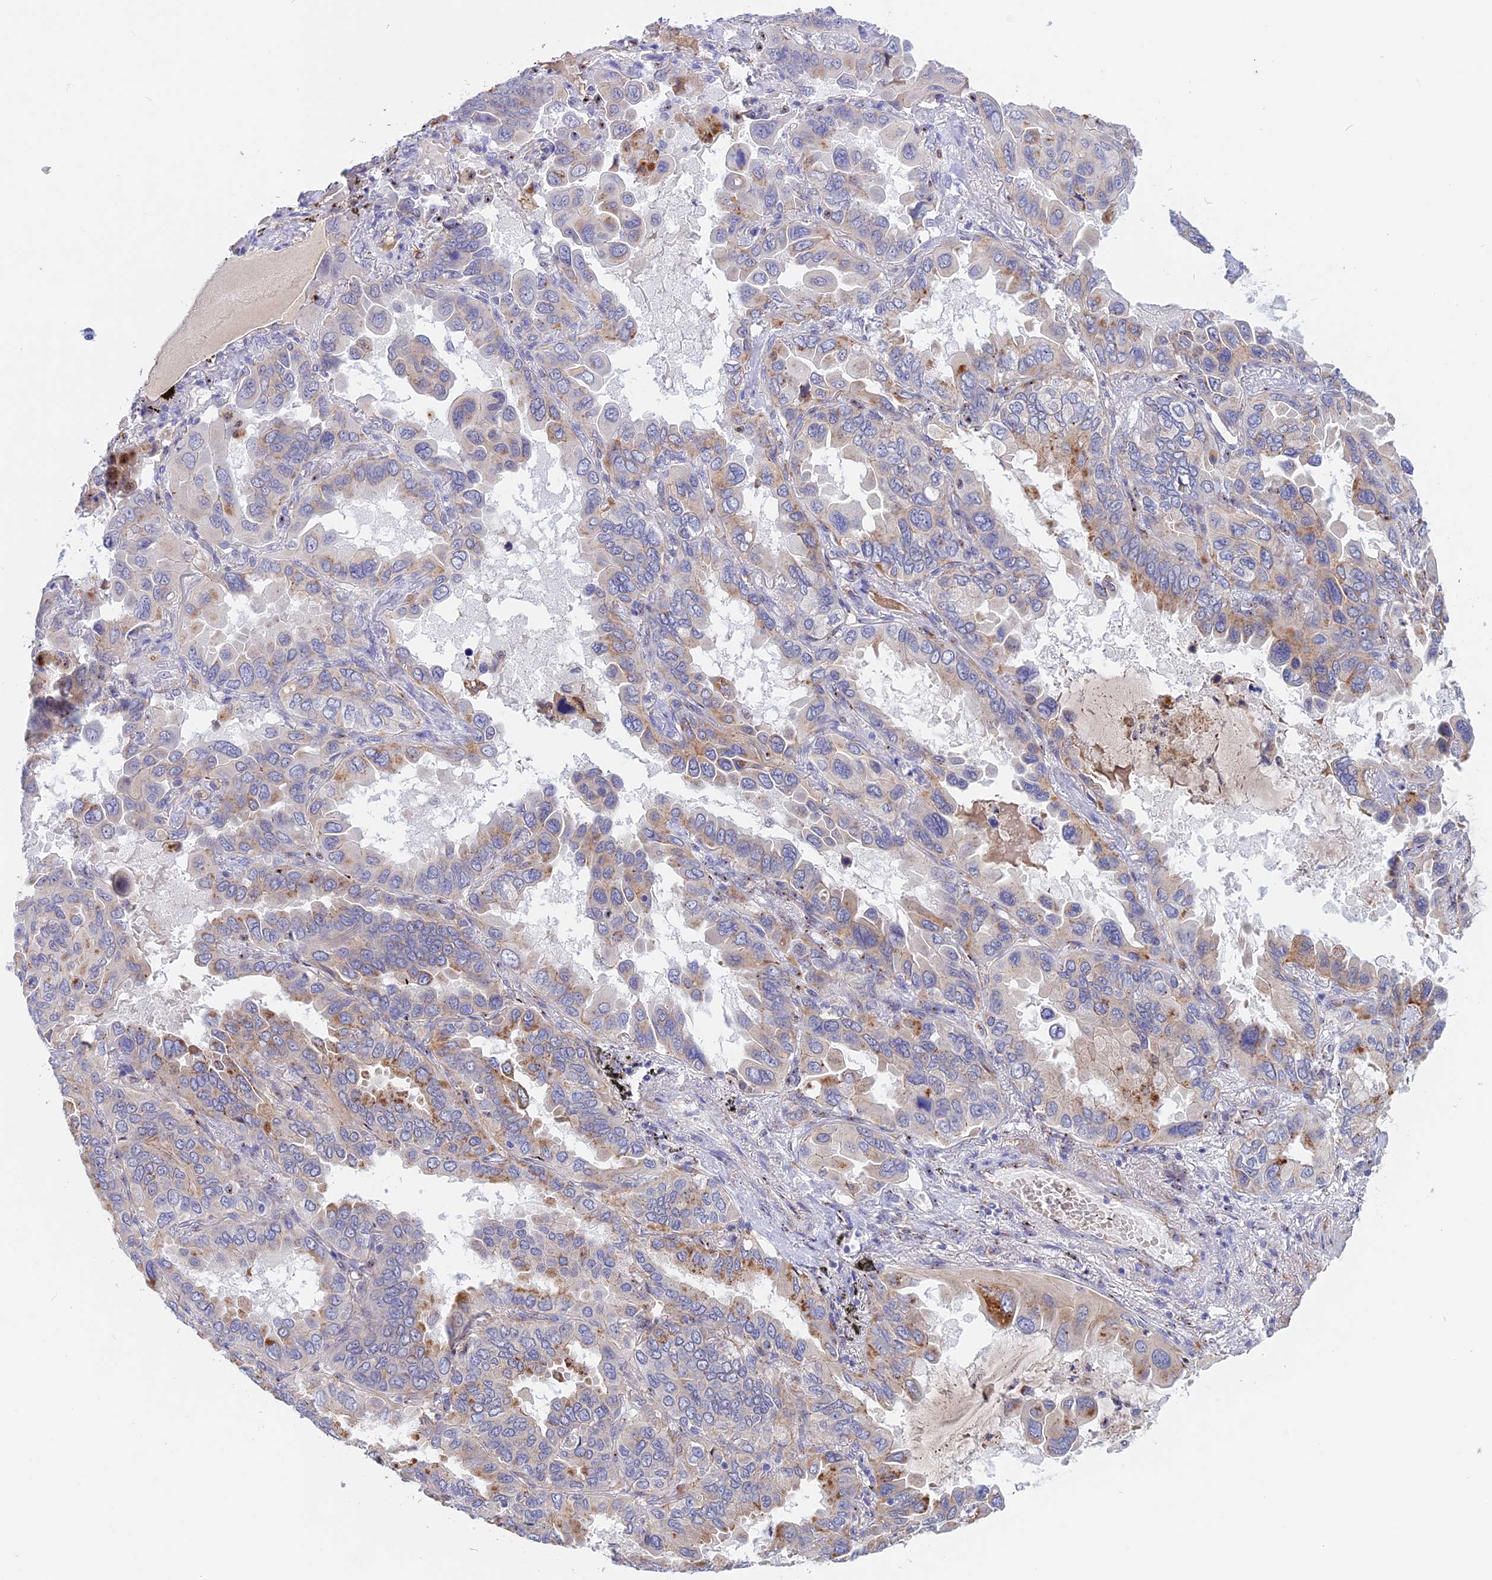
{"staining": {"intensity": "moderate", "quantity": "<25%", "location": "cytoplasmic/membranous"}, "tissue": "lung cancer", "cell_type": "Tumor cells", "image_type": "cancer", "snomed": [{"axis": "morphology", "description": "Adenocarcinoma, NOS"}, {"axis": "topography", "description": "Lung"}], "caption": "The micrograph shows staining of lung adenocarcinoma, revealing moderate cytoplasmic/membranous protein expression (brown color) within tumor cells.", "gene": "GK5", "patient": {"sex": "male", "age": 64}}